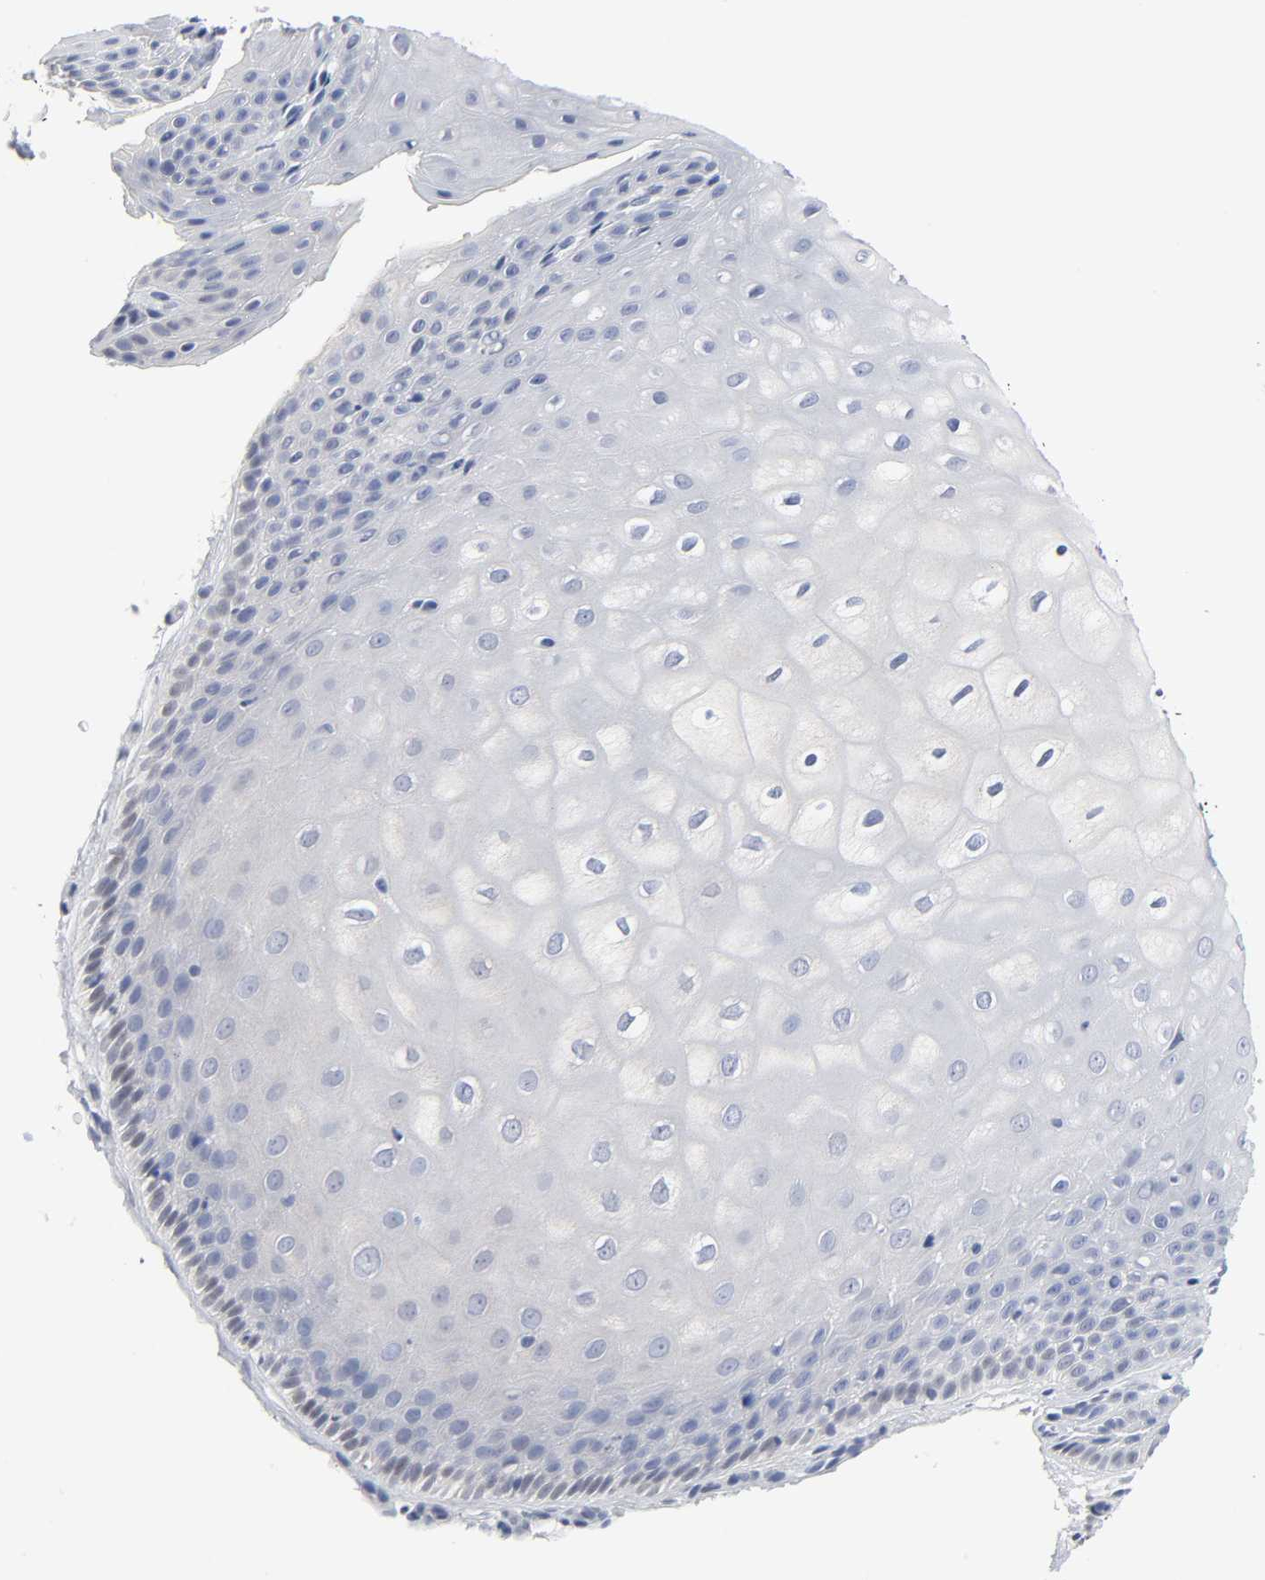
{"staining": {"intensity": "weak", "quantity": "<25%", "location": "nuclear"}, "tissue": "cervix", "cell_type": "Glandular cells", "image_type": "normal", "snomed": [{"axis": "morphology", "description": "Normal tissue, NOS"}, {"axis": "topography", "description": "Cervix"}], "caption": "IHC histopathology image of benign cervix: cervix stained with DAB (3,3'-diaminobenzidine) displays no significant protein staining in glandular cells.", "gene": "SALL2", "patient": {"sex": "female", "age": 55}}